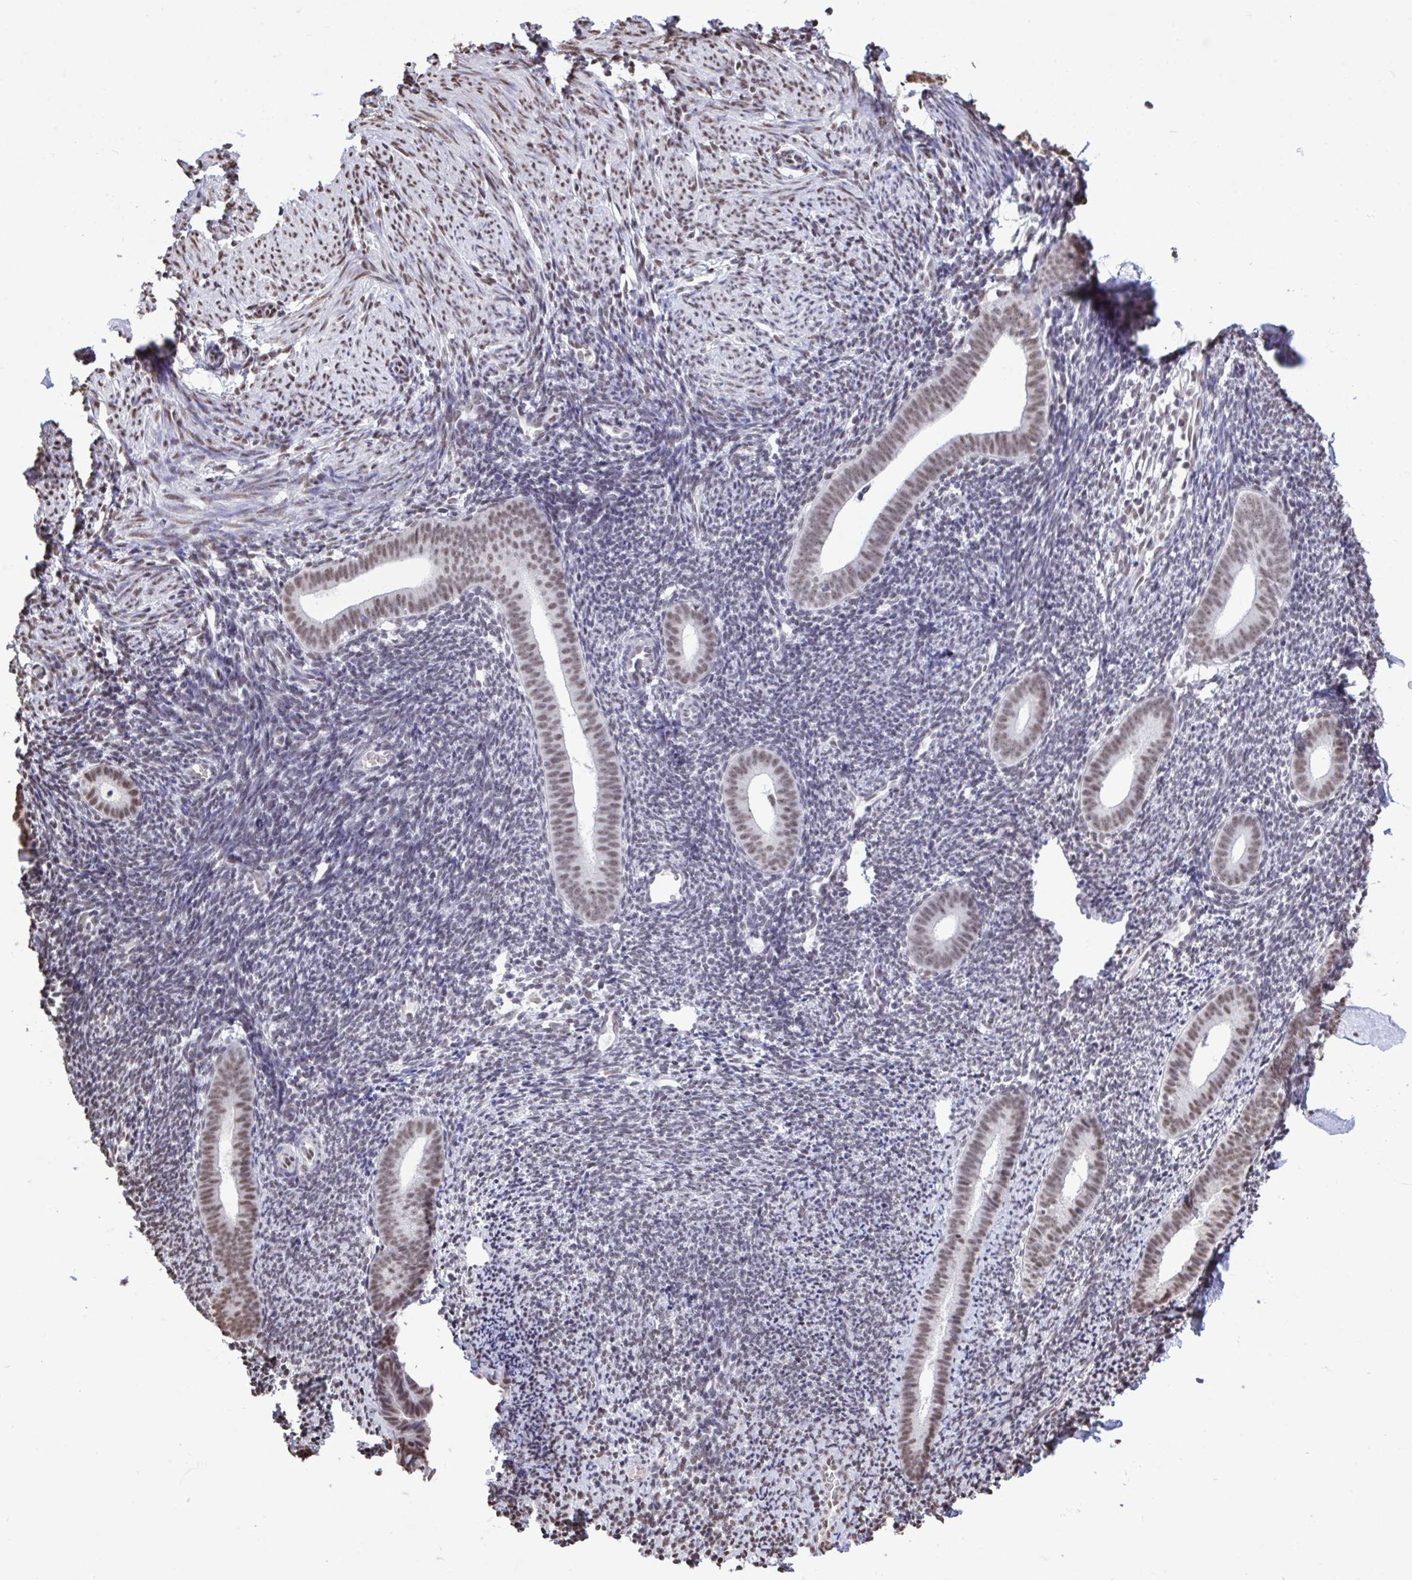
{"staining": {"intensity": "moderate", "quantity": "<25%", "location": "nuclear"}, "tissue": "endometrium", "cell_type": "Cells in endometrial stroma", "image_type": "normal", "snomed": [{"axis": "morphology", "description": "Normal tissue, NOS"}, {"axis": "topography", "description": "Endometrium"}], "caption": "Immunohistochemical staining of normal endometrium demonstrates low levels of moderate nuclear expression in approximately <25% of cells in endometrial stroma.", "gene": "HNRNPDL", "patient": {"sex": "female", "age": 39}}